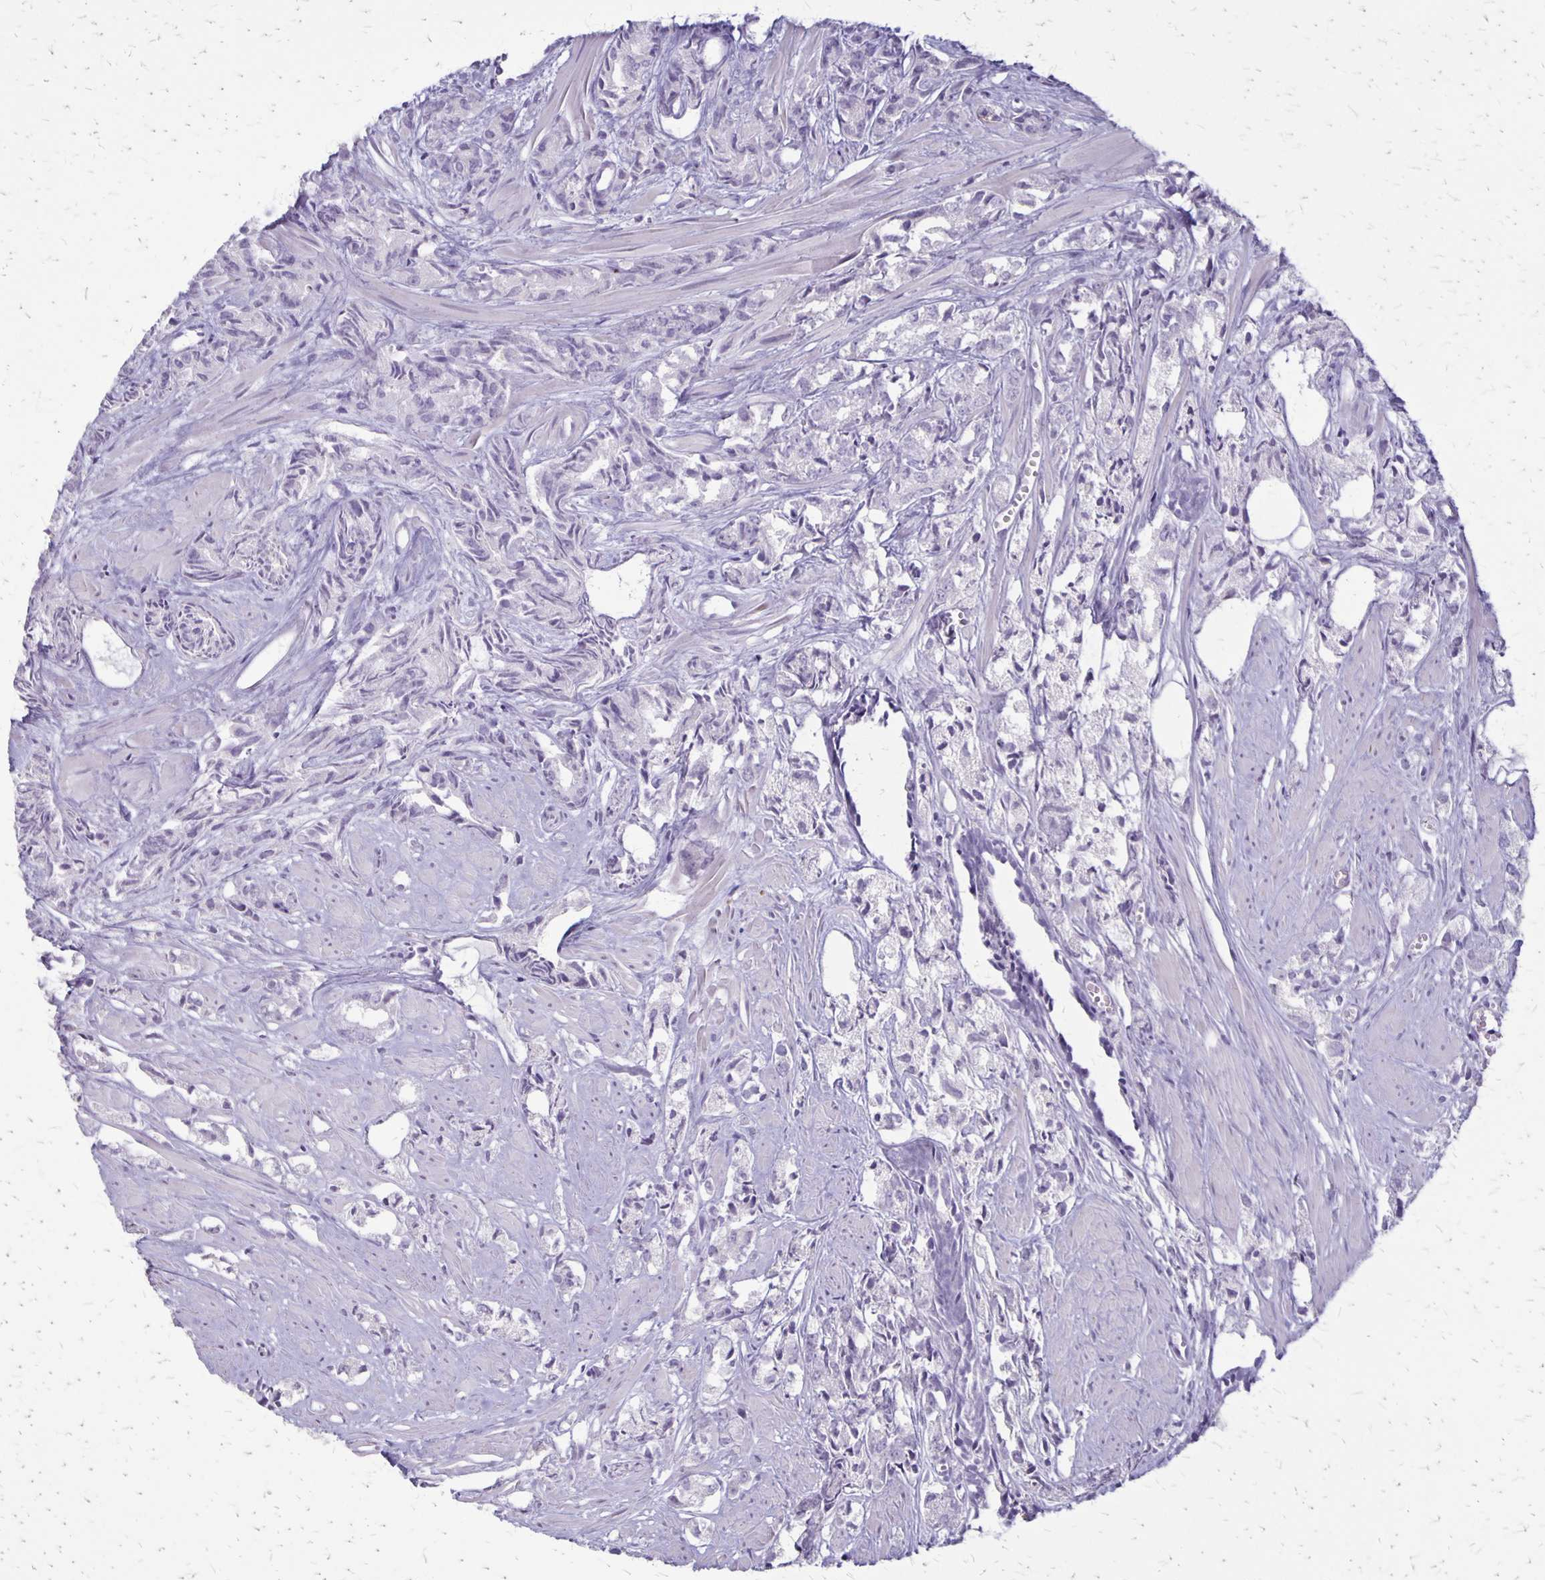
{"staining": {"intensity": "negative", "quantity": "none", "location": "none"}, "tissue": "prostate cancer", "cell_type": "Tumor cells", "image_type": "cancer", "snomed": [{"axis": "morphology", "description": "Adenocarcinoma, High grade"}, {"axis": "topography", "description": "Prostate"}], "caption": "A histopathology image of prostate adenocarcinoma (high-grade) stained for a protein demonstrates no brown staining in tumor cells. (Stains: DAB immunohistochemistry (IHC) with hematoxylin counter stain, Microscopy: brightfield microscopy at high magnification).", "gene": "SEPTIN5", "patient": {"sex": "male", "age": 58}}